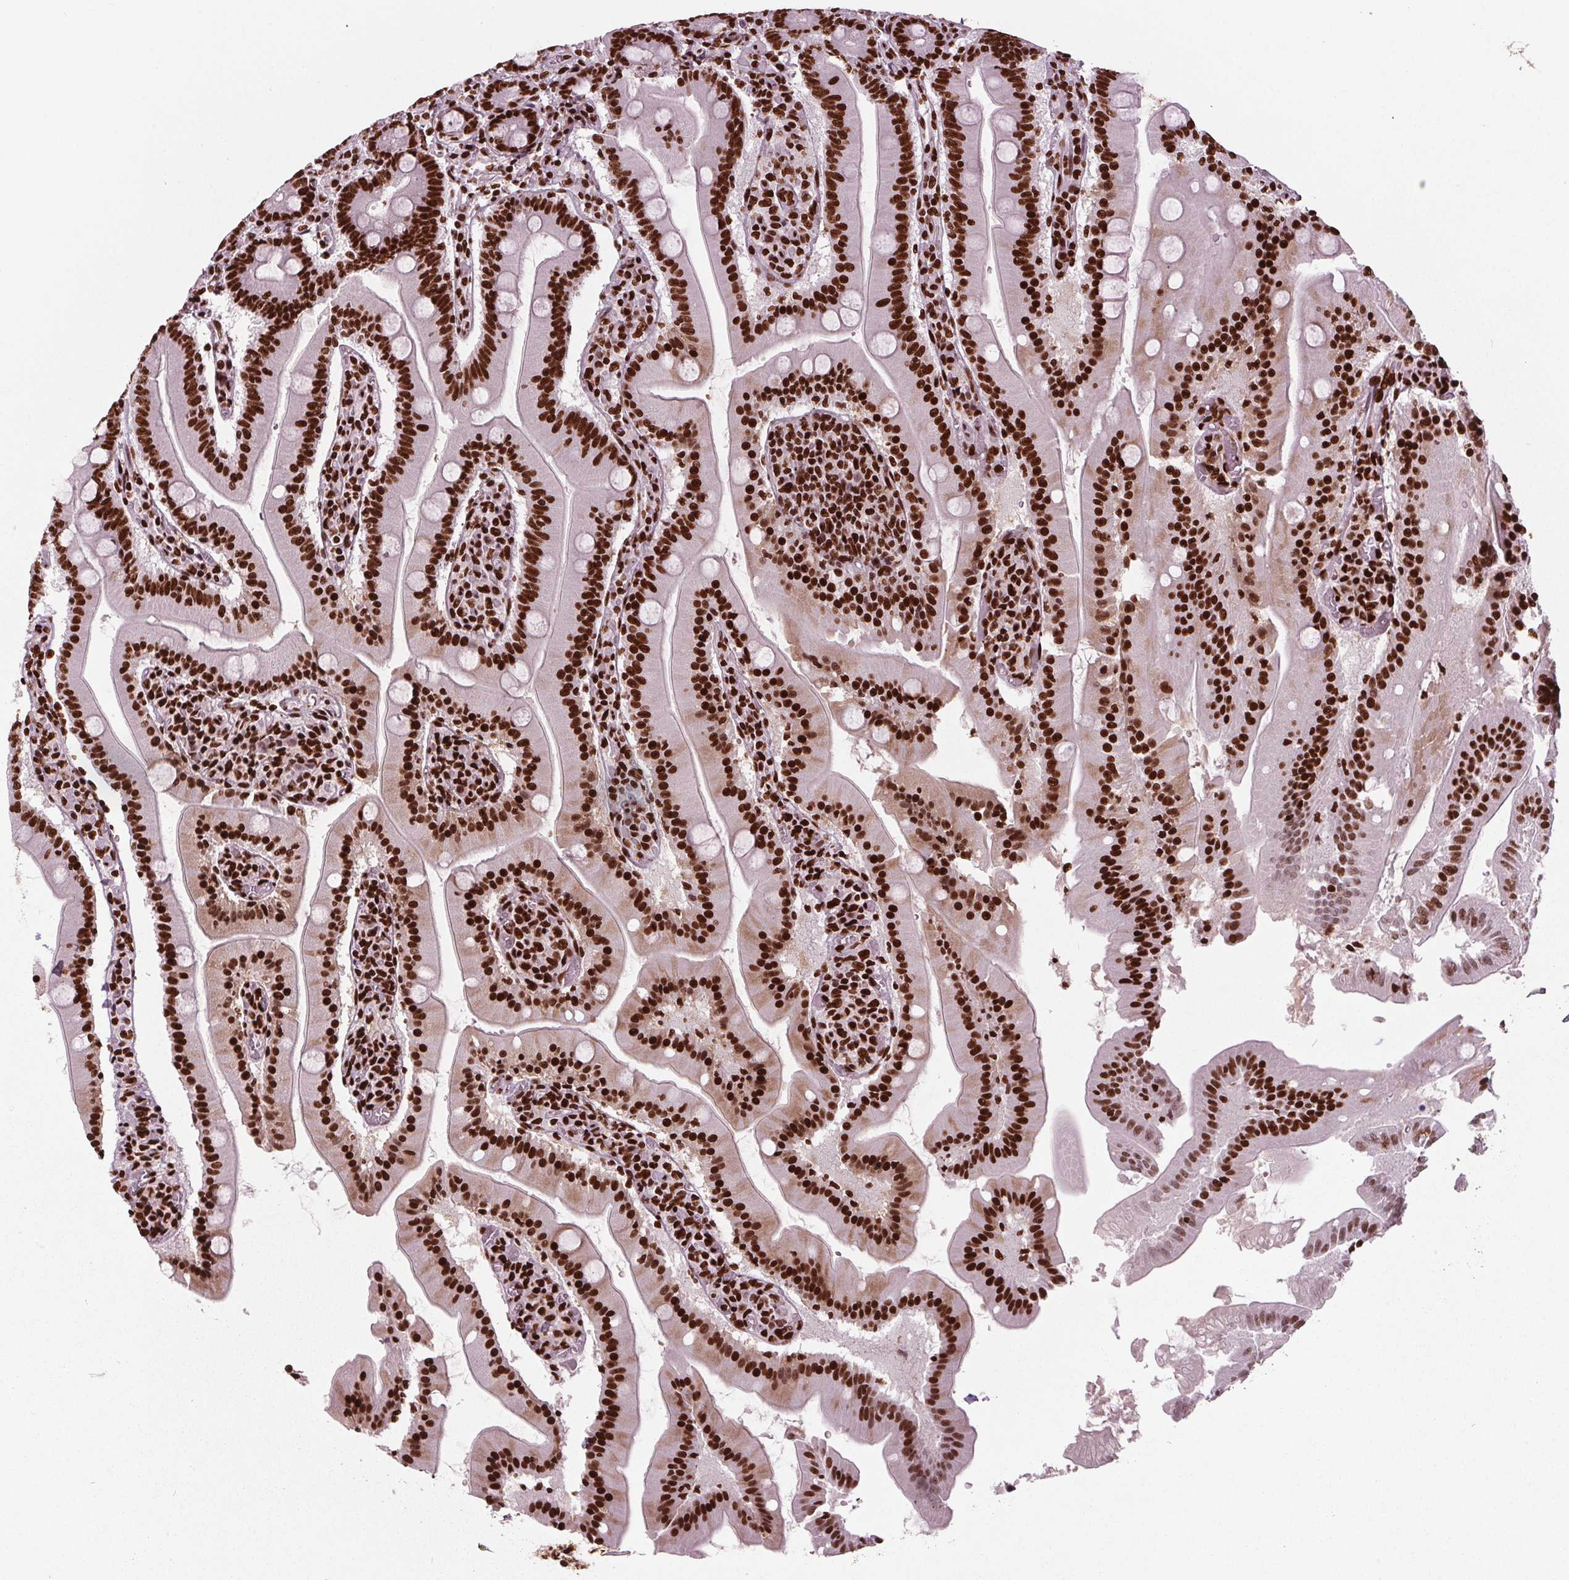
{"staining": {"intensity": "strong", "quantity": ">75%", "location": "nuclear"}, "tissue": "small intestine", "cell_type": "Glandular cells", "image_type": "normal", "snomed": [{"axis": "morphology", "description": "Normal tissue, NOS"}, {"axis": "topography", "description": "Small intestine"}], "caption": "A photomicrograph showing strong nuclear expression in about >75% of glandular cells in normal small intestine, as visualized by brown immunohistochemical staining.", "gene": "BRD4", "patient": {"sex": "male", "age": 37}}